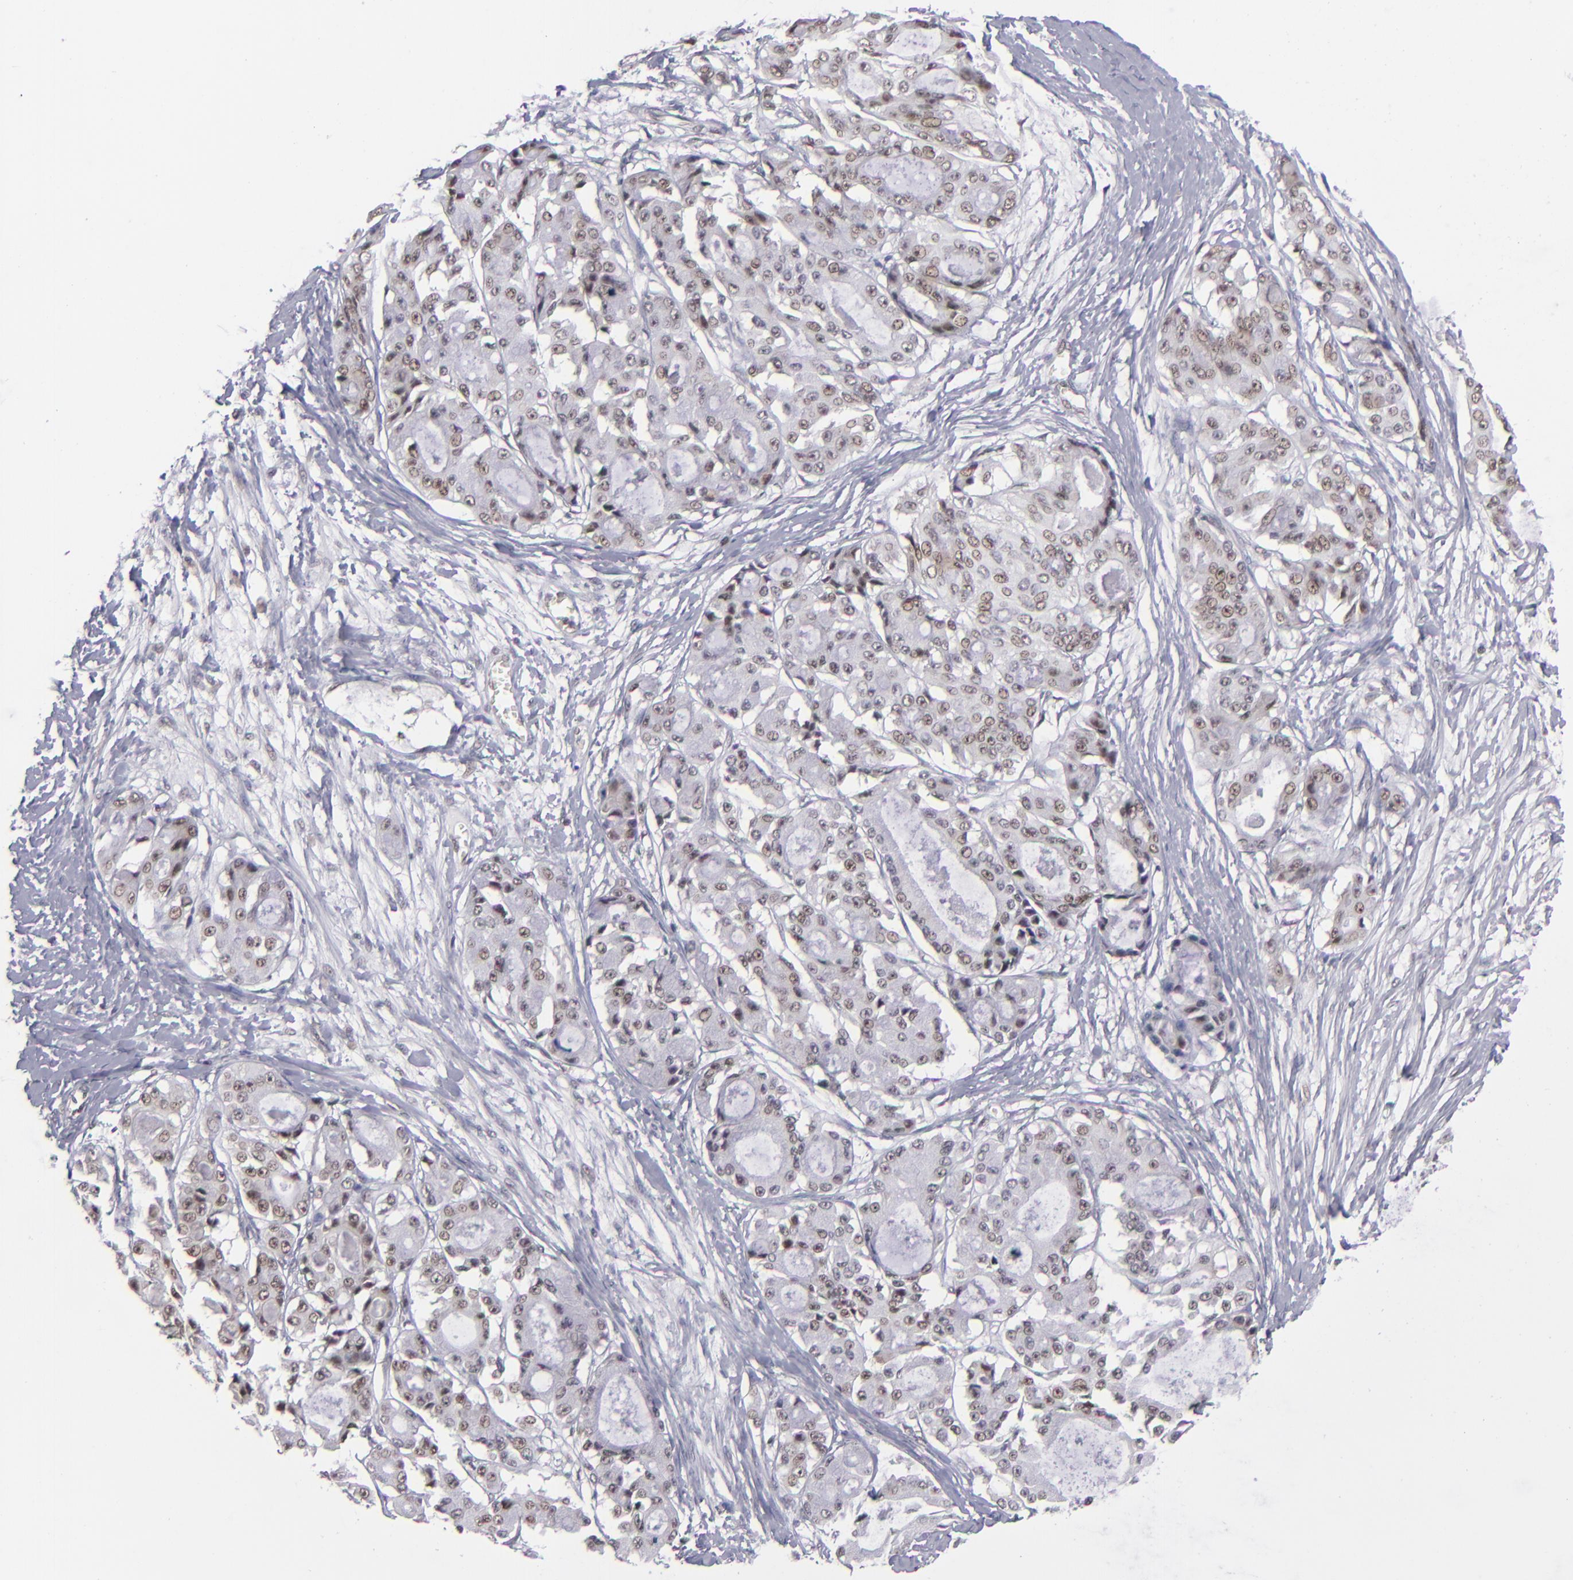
{"staining": {"intensity": "moderate", "quantity": "25%-75%", "location": "nuclear"}, "tissue": "ovarian cancer", "cell_type": "Tumor cells", "image_type": "cancer", "snomed": [{"axis": "morphology", "description": "Carcinoma, endometroid"}, {"axis": "topography", "description": "Ovary"}], "caption": "A histopathology image of ovarian endometroid carcinoma stained for a protein displays moderate nuclear brown staining in tumor cells.", "gene": "MLLT3", "patient": {"sex": "female", "age": 61}}